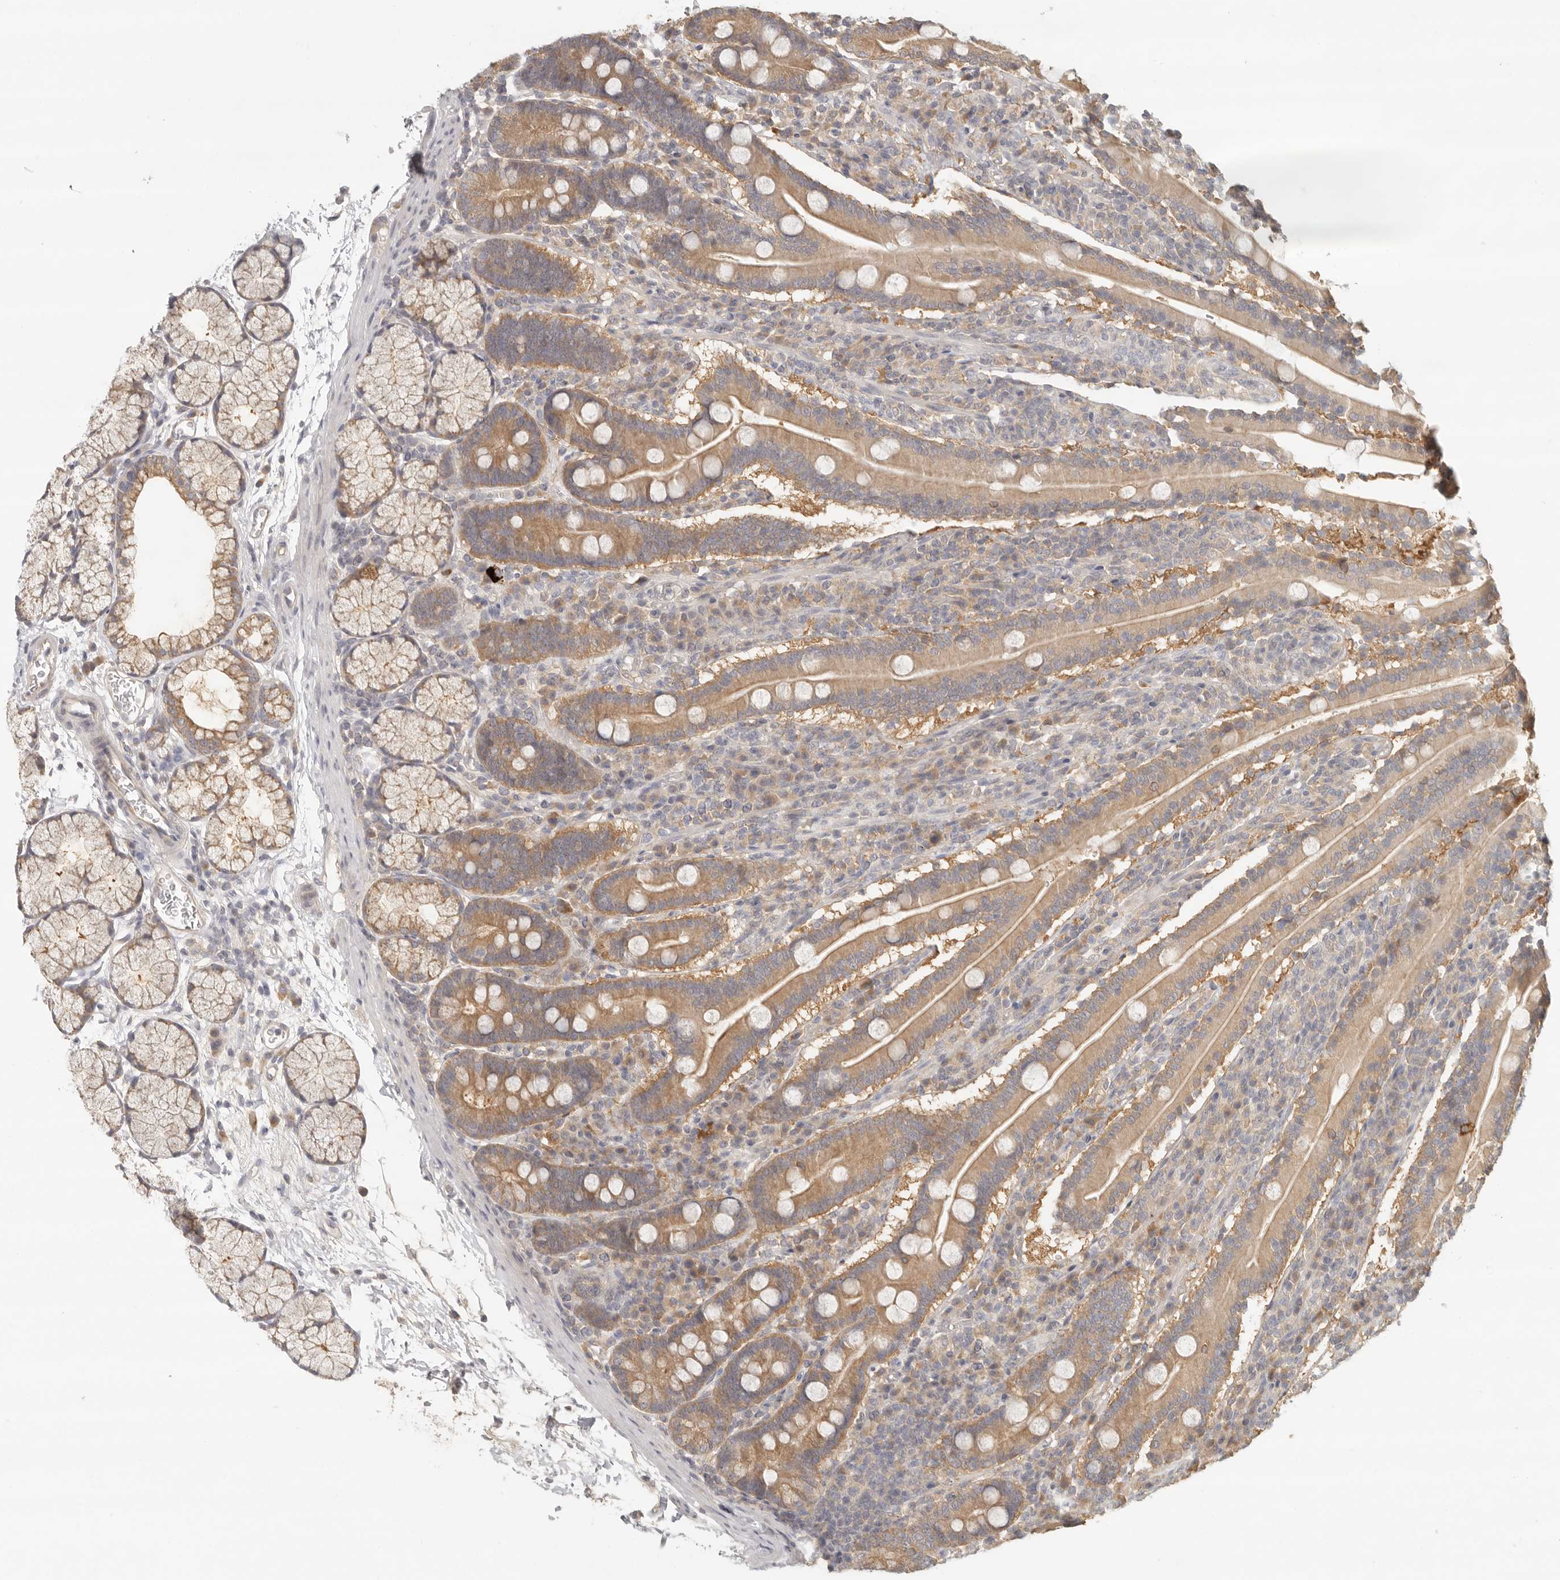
{"staining": {"intensity": "moderate", "quantity": ">75%", "location": "cytoplasmic/membranous"}, "tissue": "duodenum", "cell_type": "Glandular cells", "image_type": "normal", "snomed": [{"axis": "morphology", "description": "Normal tissue, NOS"}, {"axis": "topography", "description": "Duodenum"}], "caption": "Duodenum stained with DAB (3,3'-diaminobenzidine) IHC demonstrates medium levels of moderate cytoplasmic/membranous positivity in approximately >75% of glandular cells. Immunohistochemistry (ihc) stains the protein of interest in brown and the nuclei are stained blue.", "gene": "AHDC1", "patient": {"sex": "male", "age": 35}}